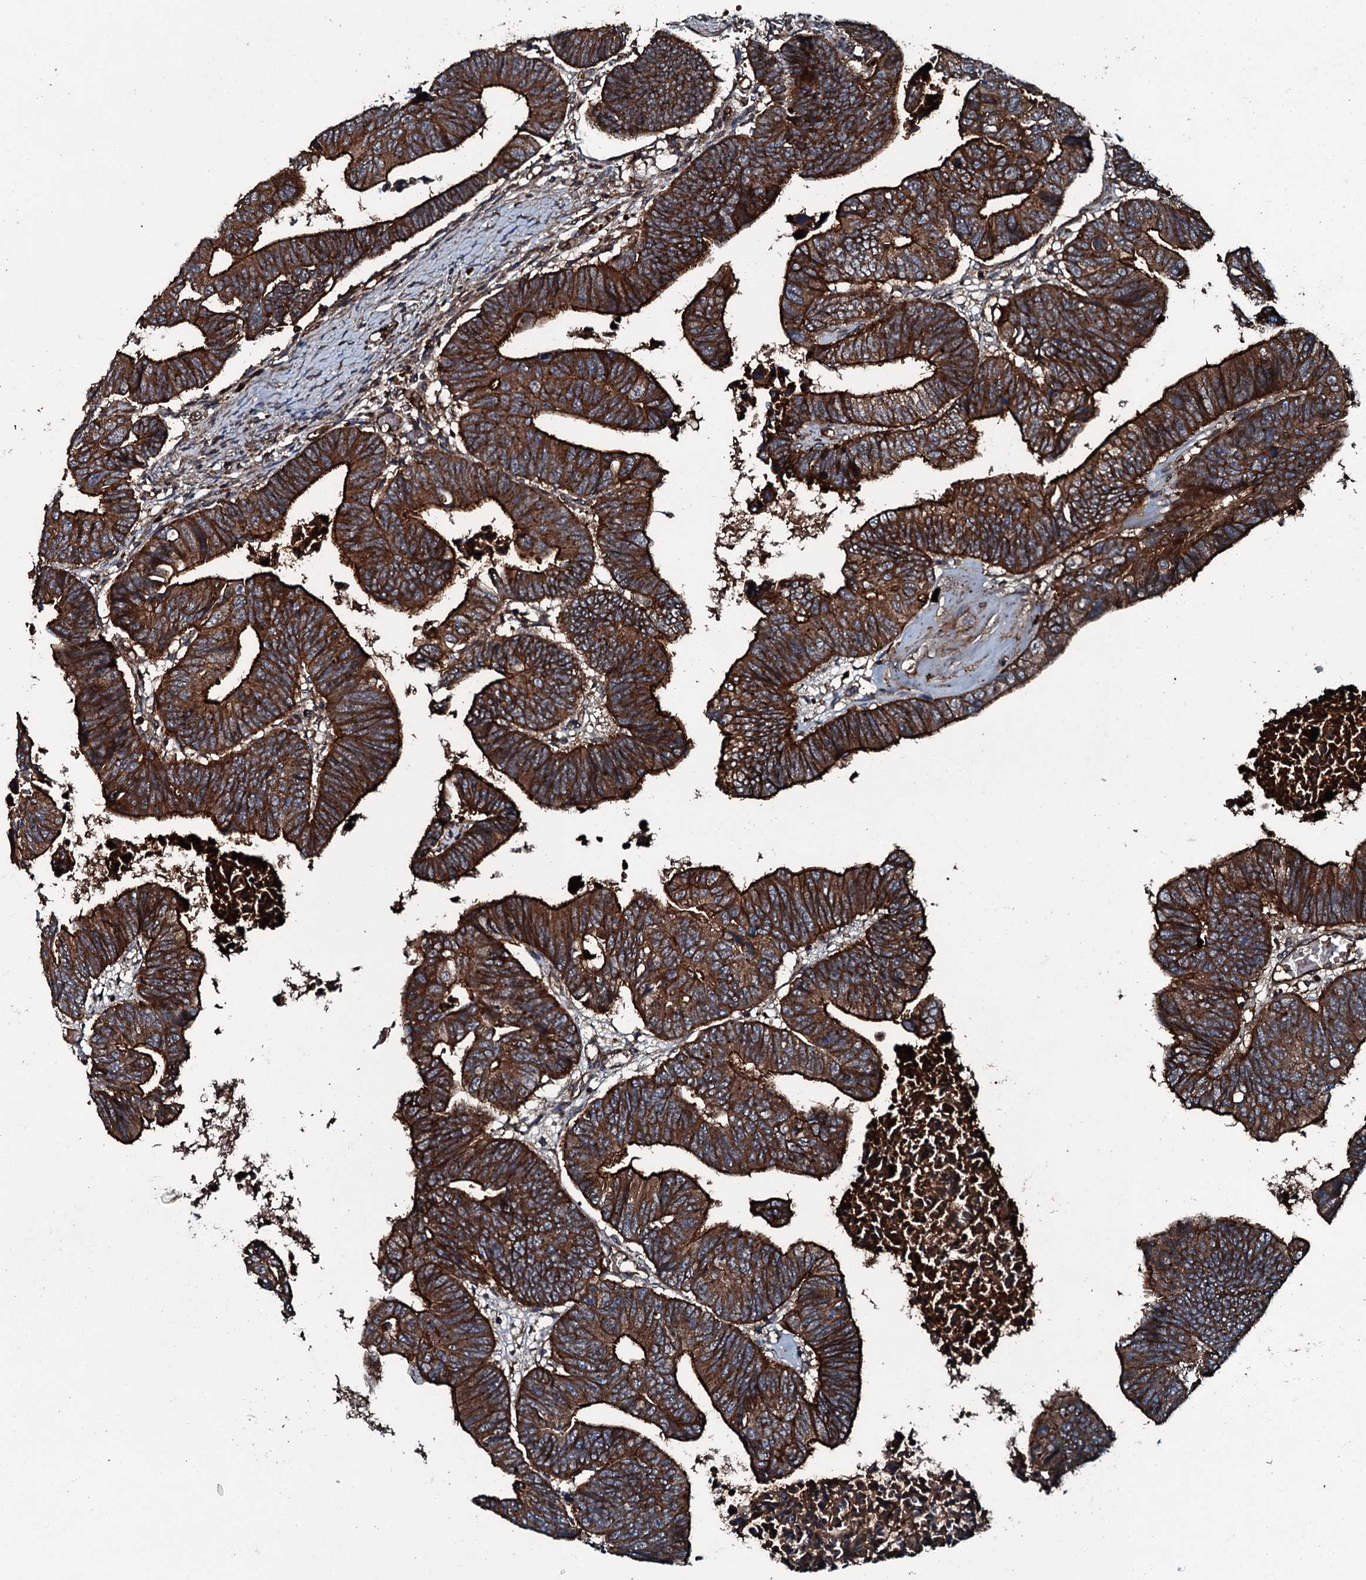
{"staining": {"intensity": "strong", "quantity": ">75%", "location": "cytoplasmic/membranous"}, "tissue": "colorectal cancer", "cell_type": "Tumor cells", "image_type": "cancer", "snomed": [{"axis": "morphology", "description": "Adenocarcinoma, NOS"}, {"axis": "topography", "description": "Rectum"}], "caption": "Colorectal adenocarcinoma was stained to show a protein in brown. There is high levels of strong cytoplasmic/membranous positivity in about >75% of tumor cells. (Brightfield microscopy of DAB IHC at high magnification).", "gene": "TRIM7", "patient": {"sex": "female", "age": 65}}